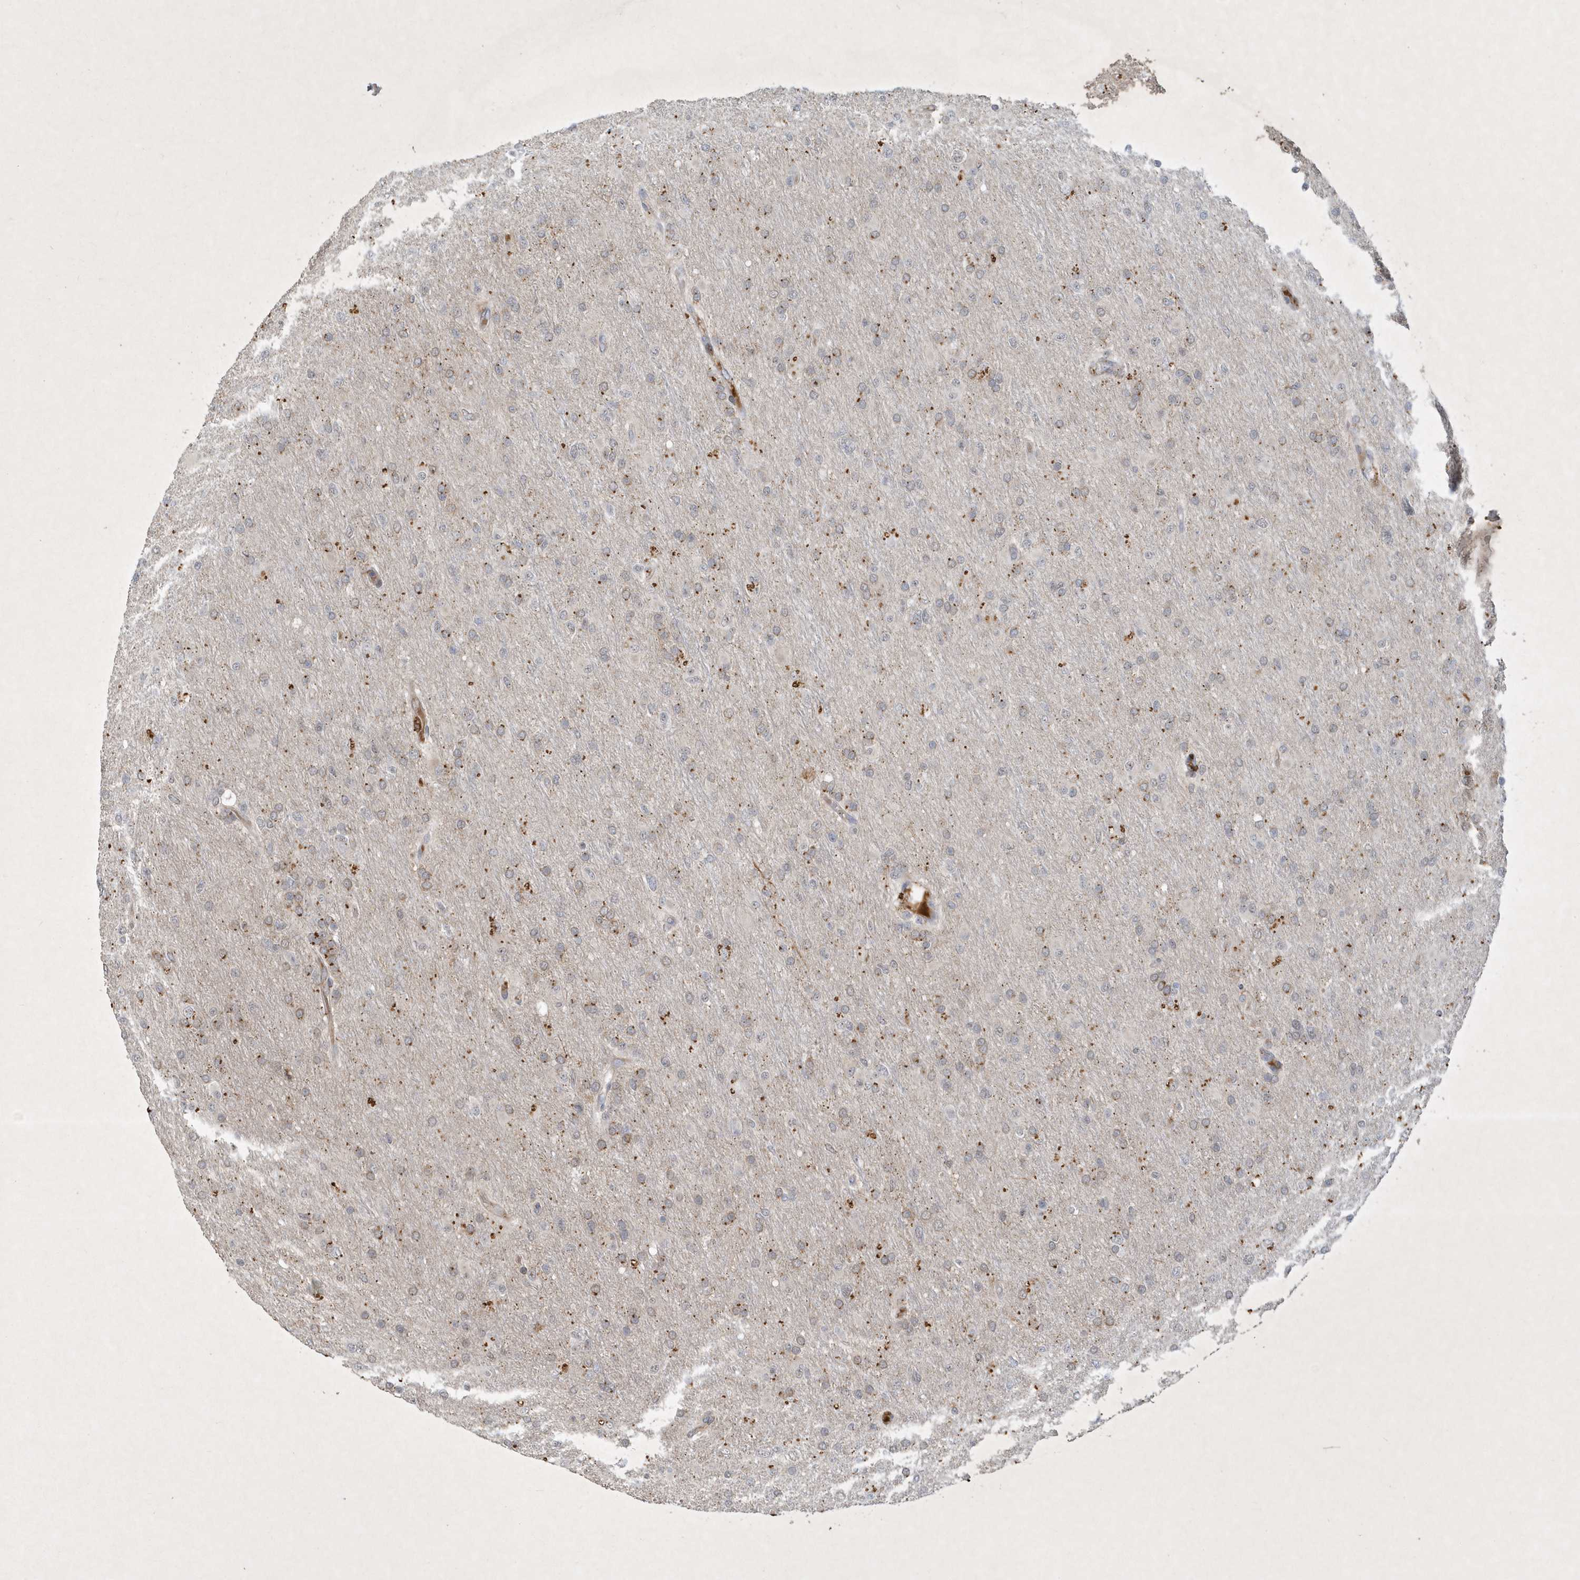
{"staining": {"intensity": "weak", "quantity": "25%-75%", "location": "cytoplasmic/membranous"}, "tissue": "glioma", "cell_type": "Tumor cells", "image_type": "cancer", "snomed": [{"axis": "morphology", "description": "Glioma, malignant, High grade"}, {"axis": "topography", "description": "Cerebral cortex"}], "caption": "Immunohistochemical staining of high-grade glioma (malignant) shows low levels of weak cytoplasmic/membranous protein positivity in approximately 25%-75% of tumor cells.", "gene": "THG1L", "patient": {"sex": "female", "age": 36}}